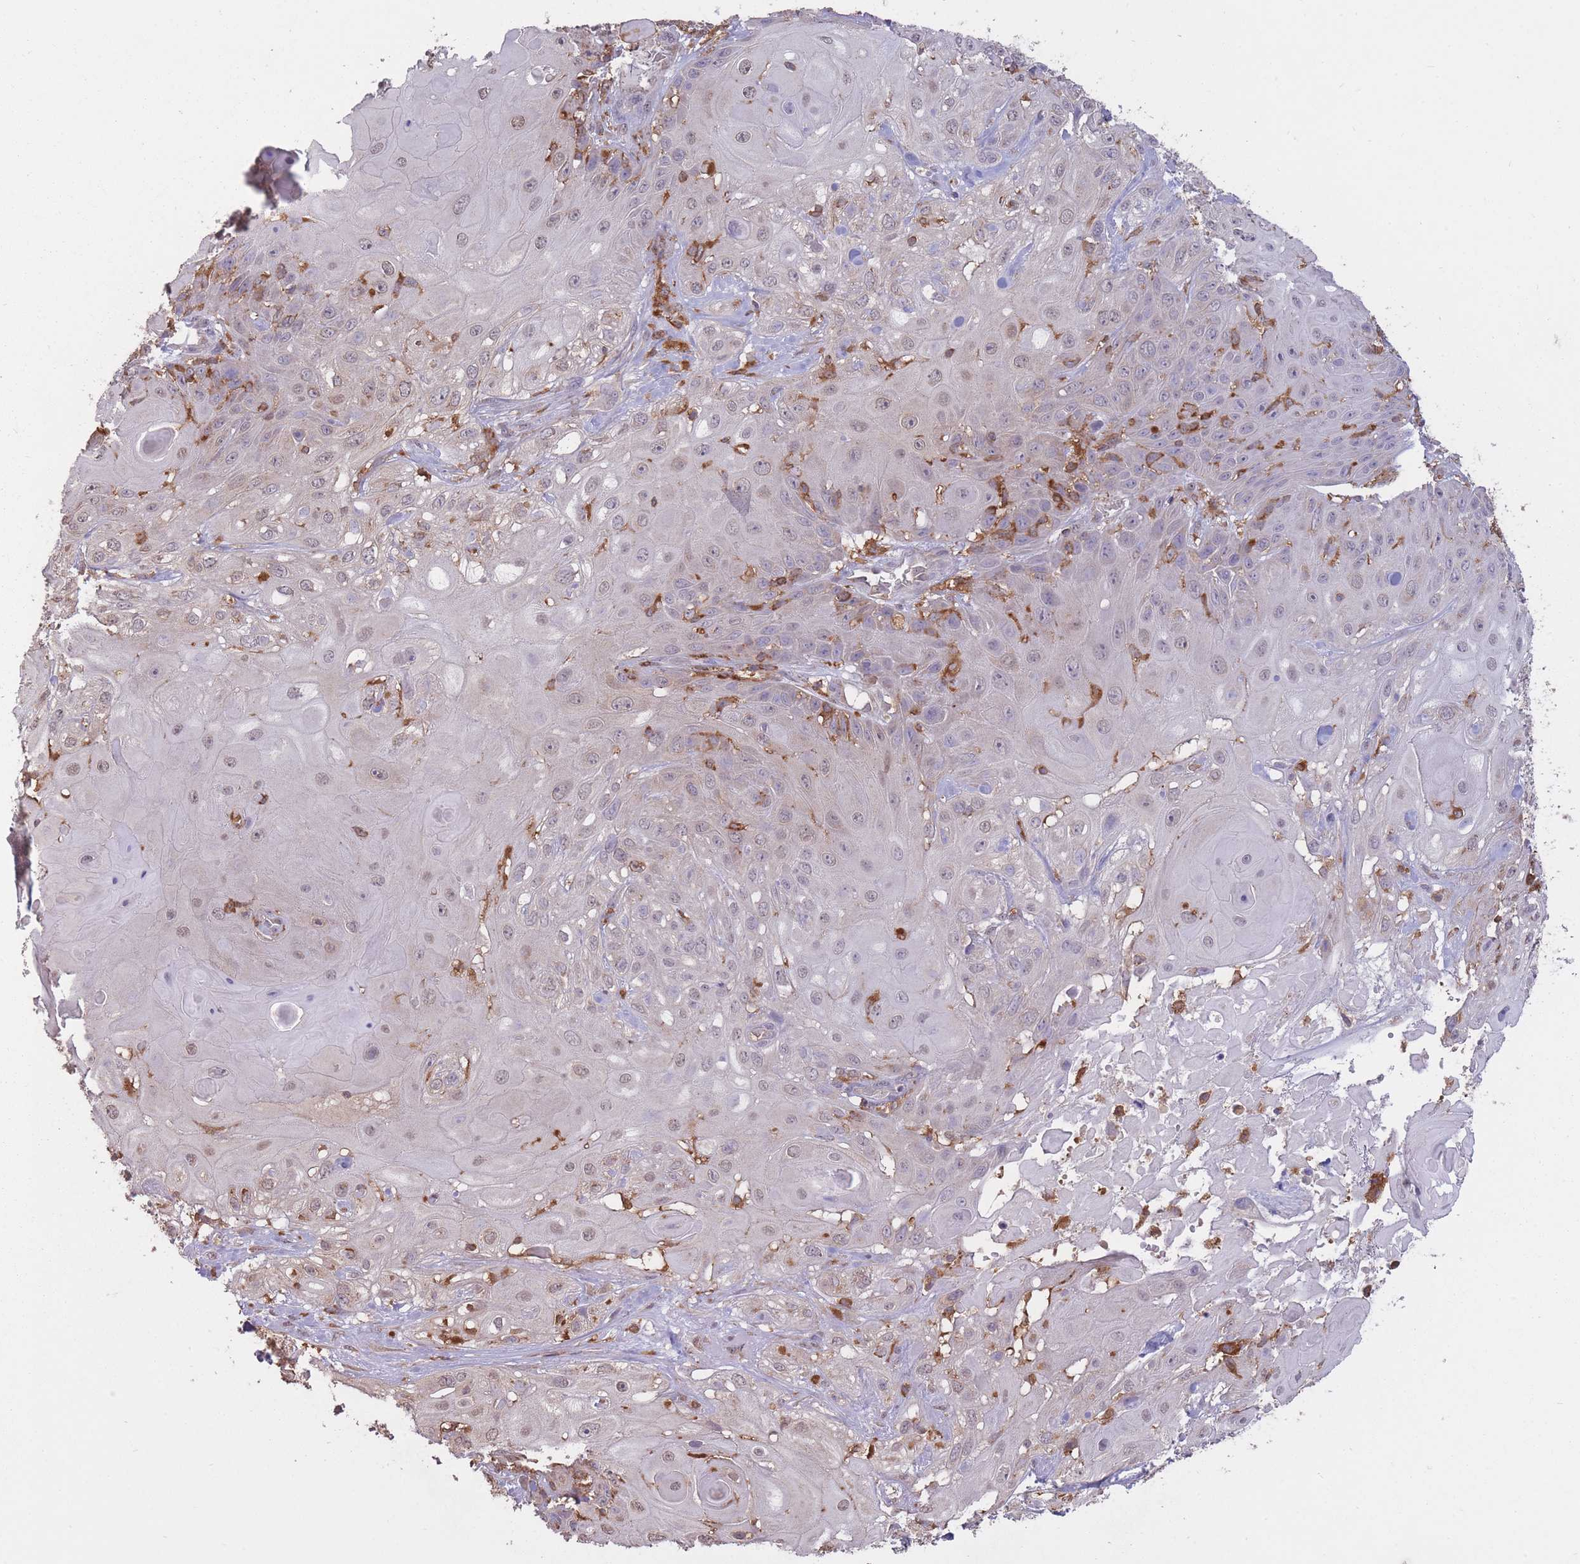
{"staining": {"intensity": "negative", "quantity": "none", "location": "none"}, "tissue": "skin cancer", "cell_type": "Tumor cells", "image_type": "cancer", "snomed": [{"axis": "morphology", "description": "Normal tissue, NOS"}, {"axis": "morphology", "description": "Squamous cell carcinoma, NOS"}, {"axis": "topography", "description": "Skin"}, {"axis": "topography", "description": "Cartilage tissue"}], "caption": "IHC micrograph of neoplastic tissue: skin squamous cell carcinoma stained with DAB exhibits no significant protein staining in tumor cells.", "gene": "GMIP", "patient": {"sex": "female", "age": 79}}